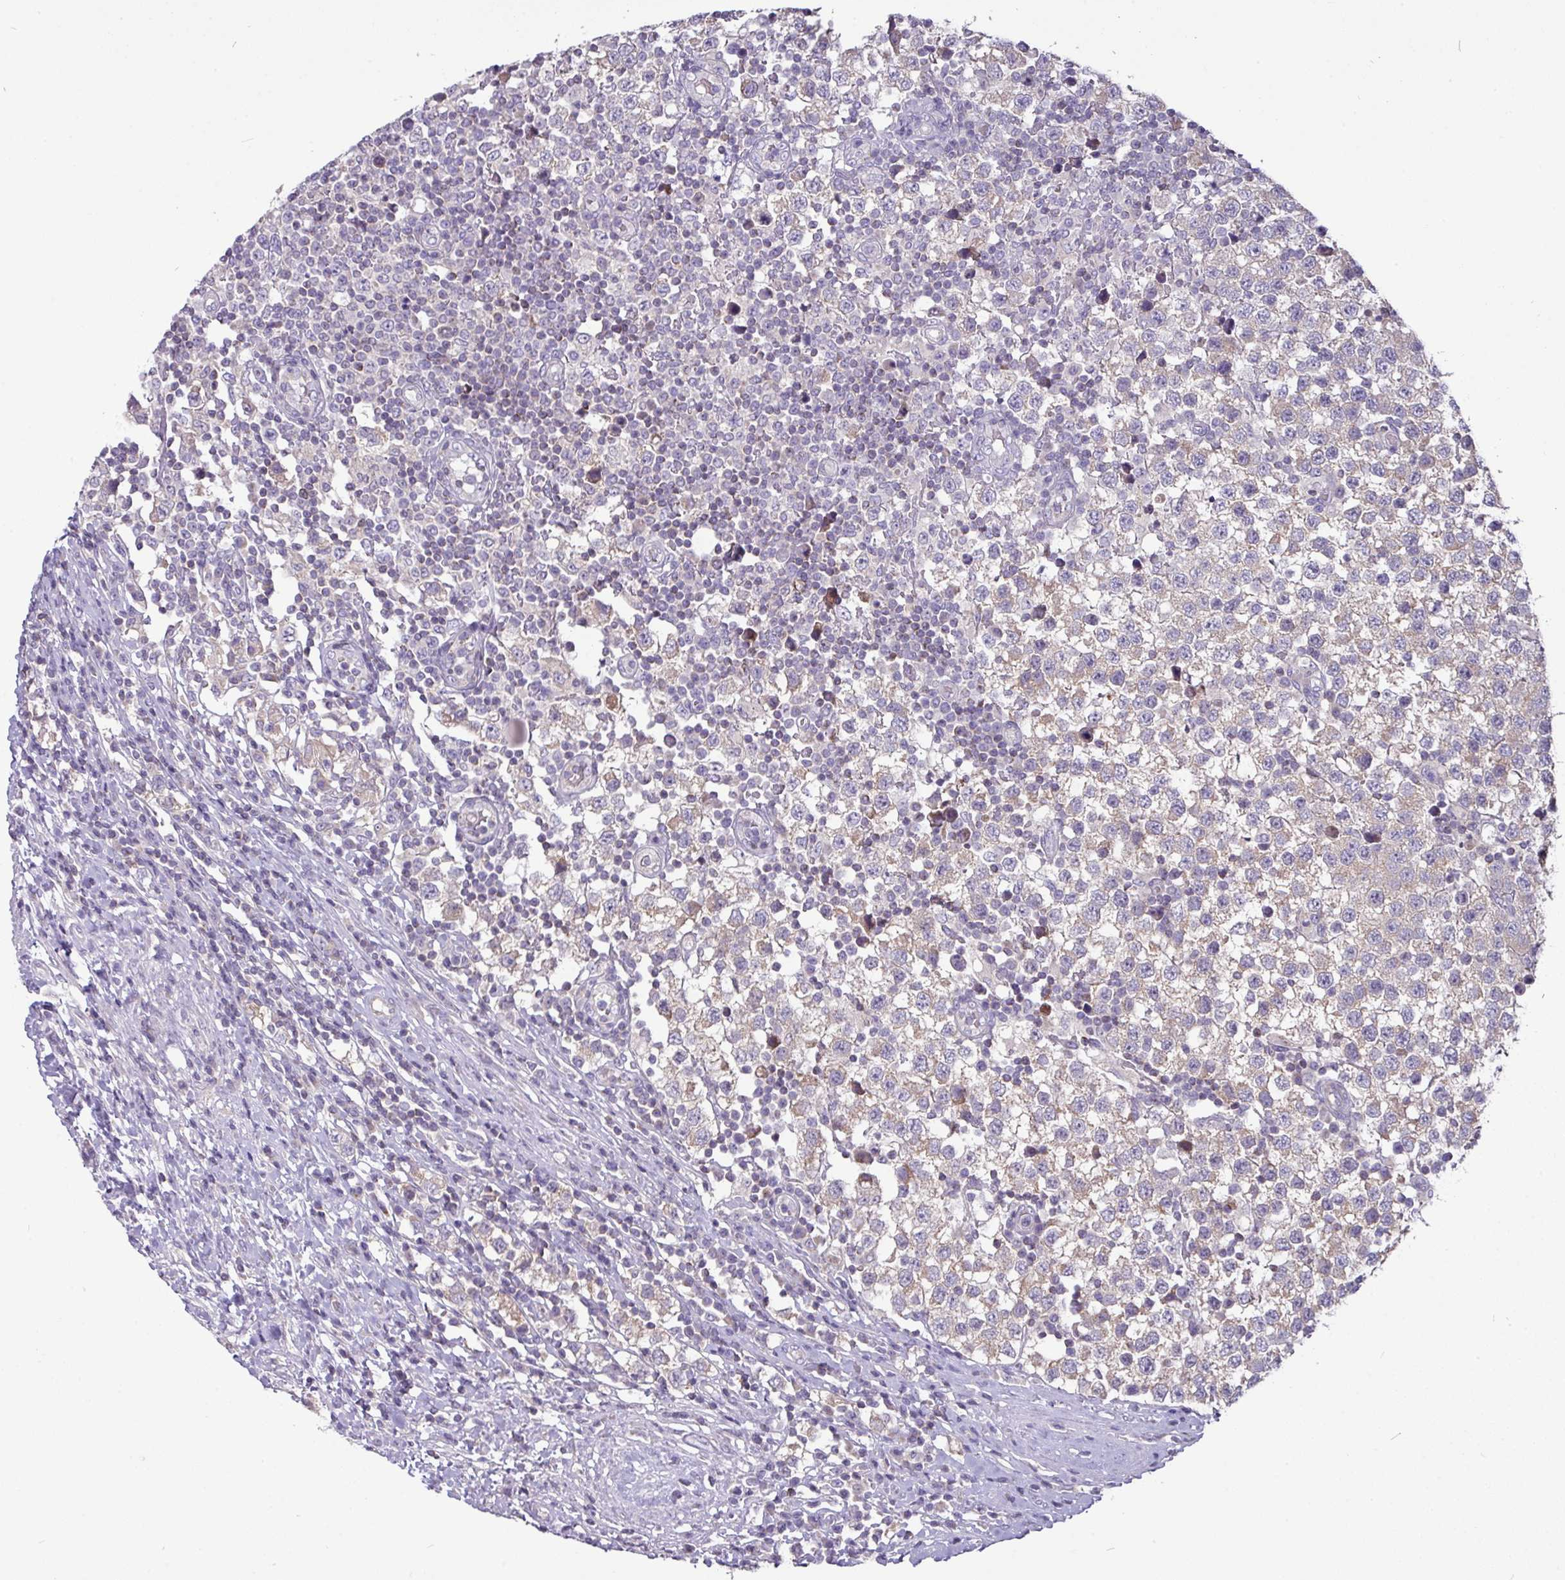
{"staining": {"intensity": "weak", "quantity": "<25%", "location": "cytoplasmic/membranous"}, "tissue": "testis cancer", "cell_type": "Tumor cells", "image_type": "cancer", "snomed": [{"axis": "morphology", "description": "Seminoma, NOS"}, {"axis": "topography", "description": "Testis"}], "caption": "DAB (3,3'-diaminobenzidine) immunohistochemical staining of seminoma (testis) exhibits no significant staining in tumor cells. (Stains: DAB IHC with hematoxylin counter stain, Microscopy: brightfield microscopy at high magnification).", "gene": "TRAPPC1", "patient": {"sex": "male", "age": 34}}